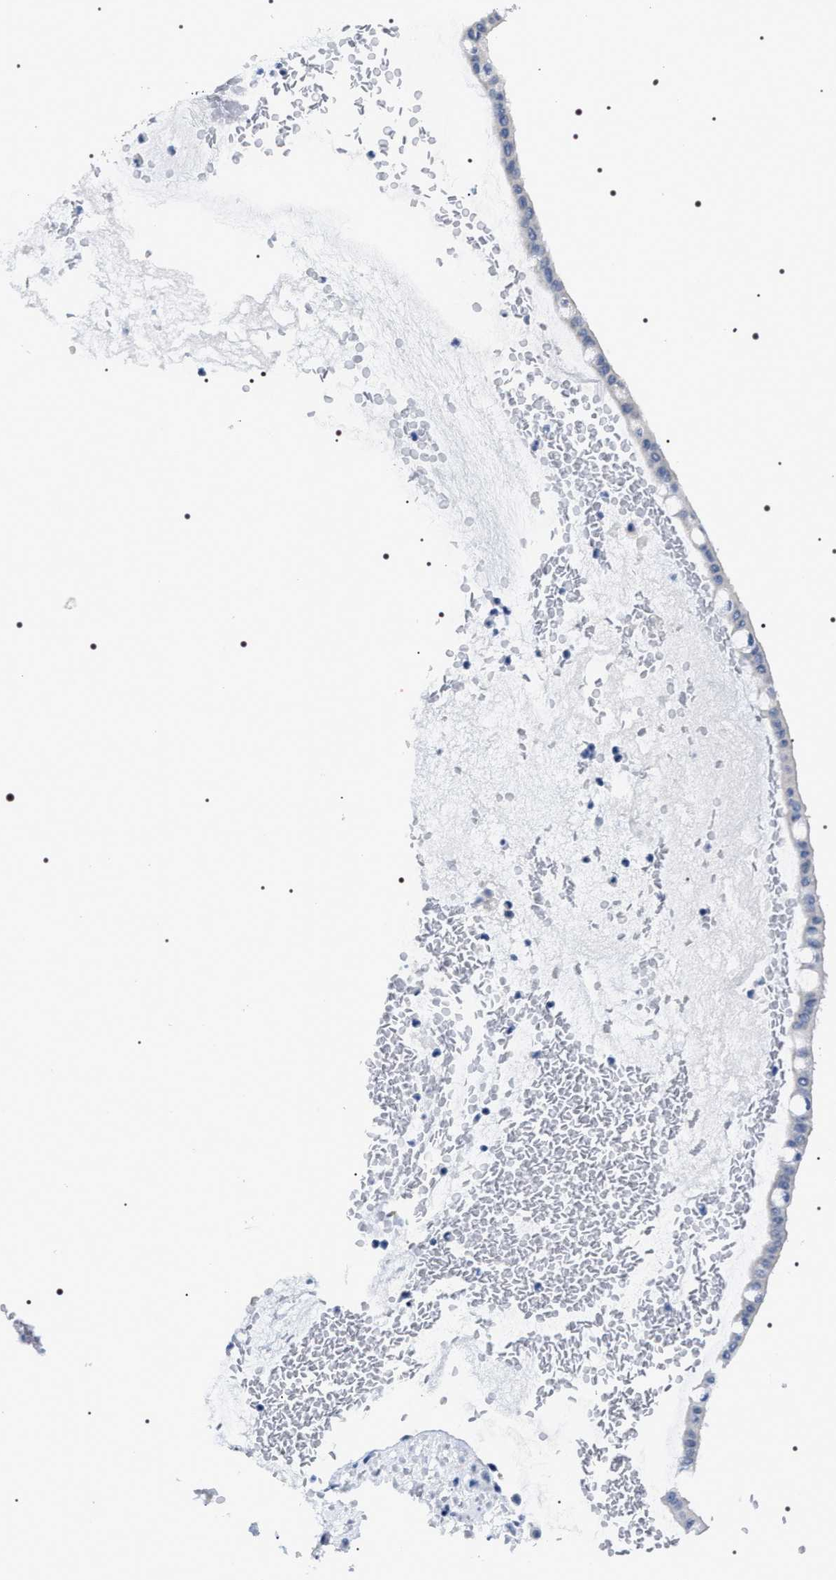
{"staining": {"intensity": "negative", "quantity": "none", "location": "none"}, "tissue": "ovarian cancer", "cell_type": "Tumor cells", "image_type": "cancer", "snomed": [{"axis": "morphology", "description": "Cystadenocarcinoma, mucinous, NOS"}, {"axis": "topography", "description": "Ovary"}], "caption": "Immunohistochemistry (IHC) photomicrograph of ovarian cancer (mucinous cystadenocarcinoma) stained for a protein (brown), which exhibits no positivity in tumor cells.", "gene": "ADH4", "patient": {"sex": "female", "age": 73}}